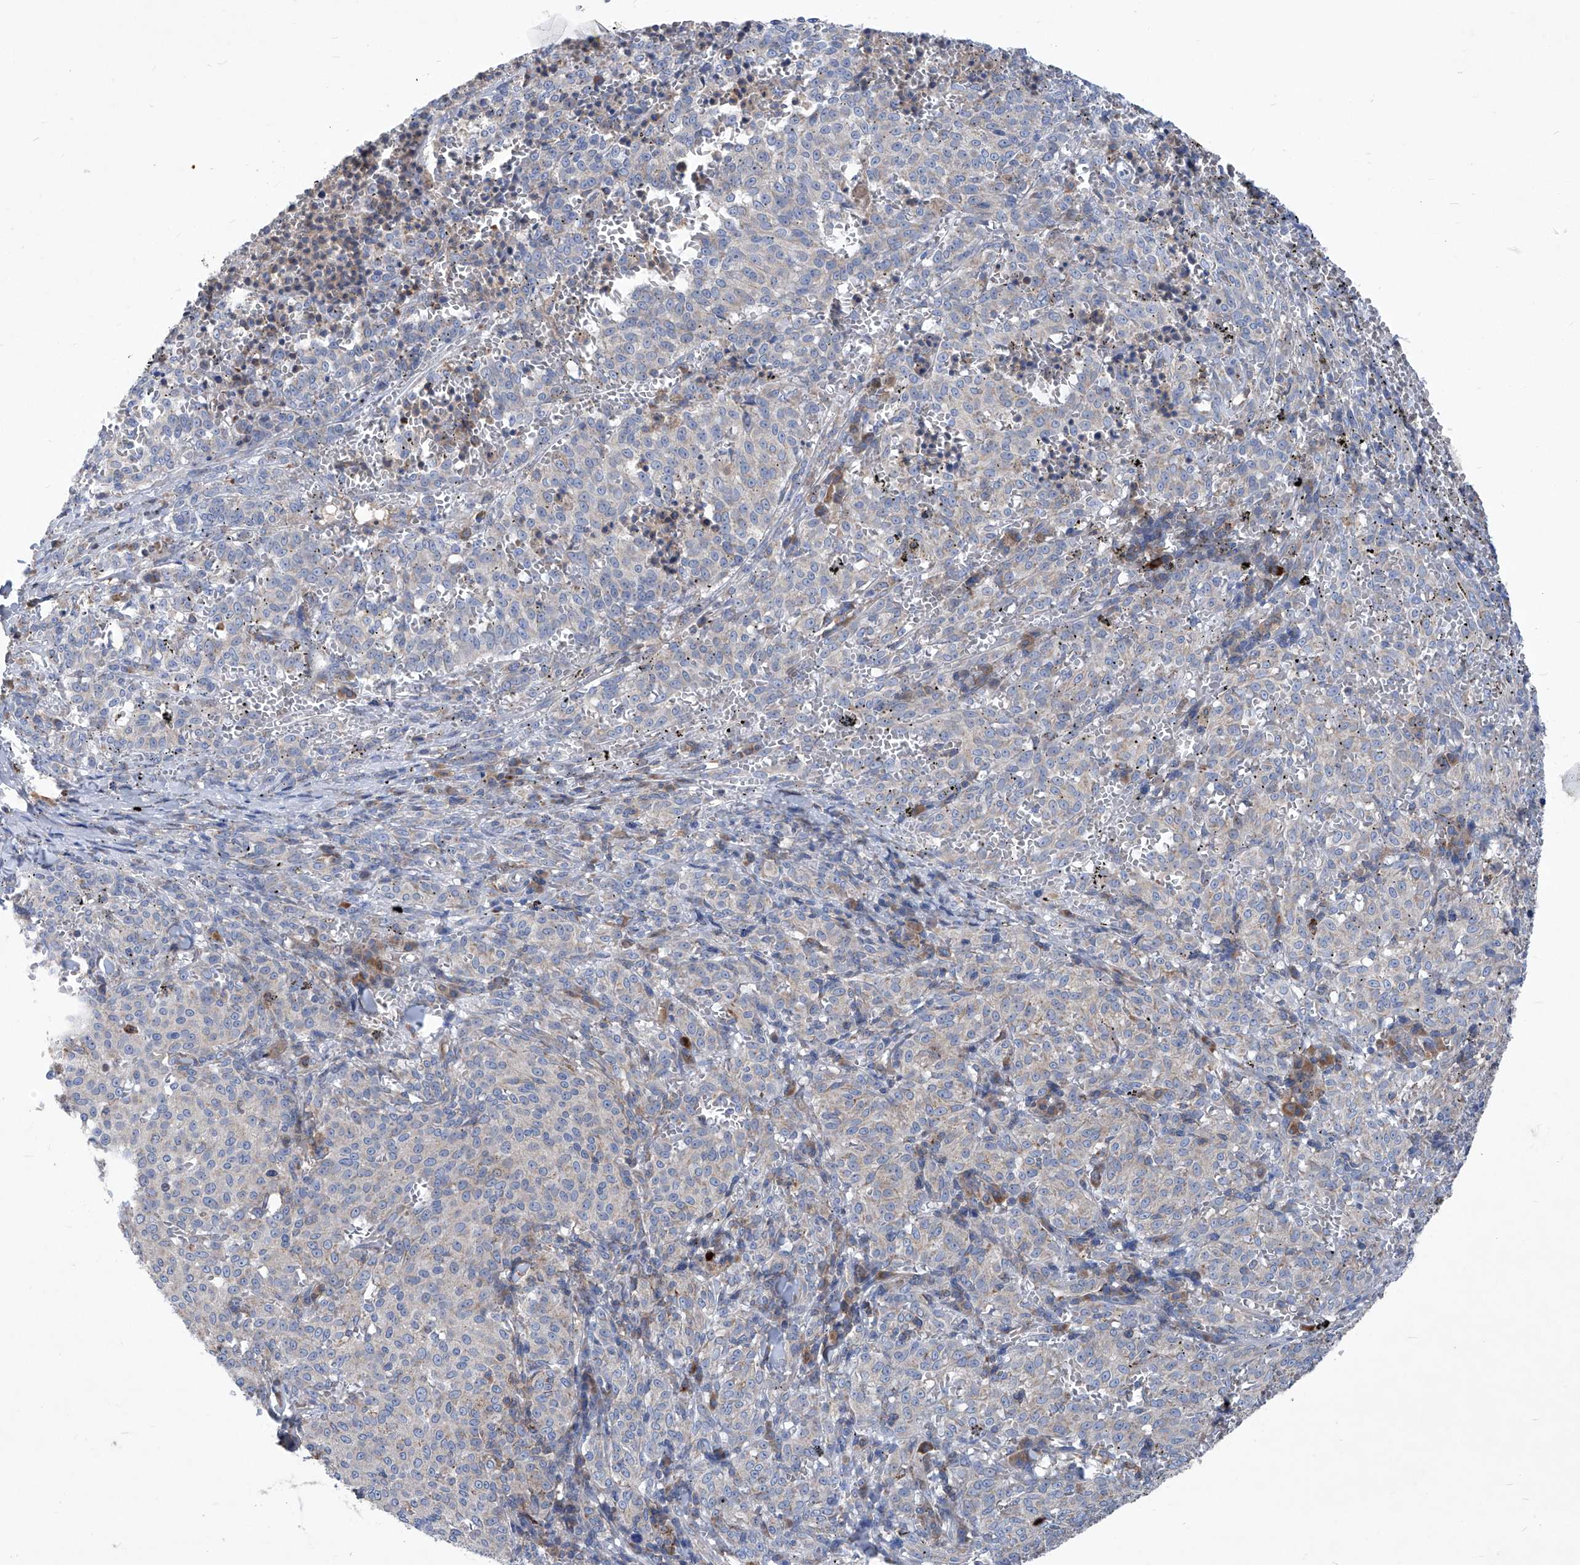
{"staining": {"intensity": "negative", "quantity": "none", "location": "none"}, "tissue": "melanoma", "cell_type": "Tumor cells", "image_type": "cancer", "snomed": [{"axis": "morphology", "description": "Malignant melanoma, NOS"}, {"axis": "topography", "description": "Skin"}], "caption": "An immunohistochemistry (IHC) micrograph of malignant melanoma is shown. There is no staining in tumor cells of malignant melanoma.", "gene": "EPHA8", "patient": {"sex": "female", "age": 72}}